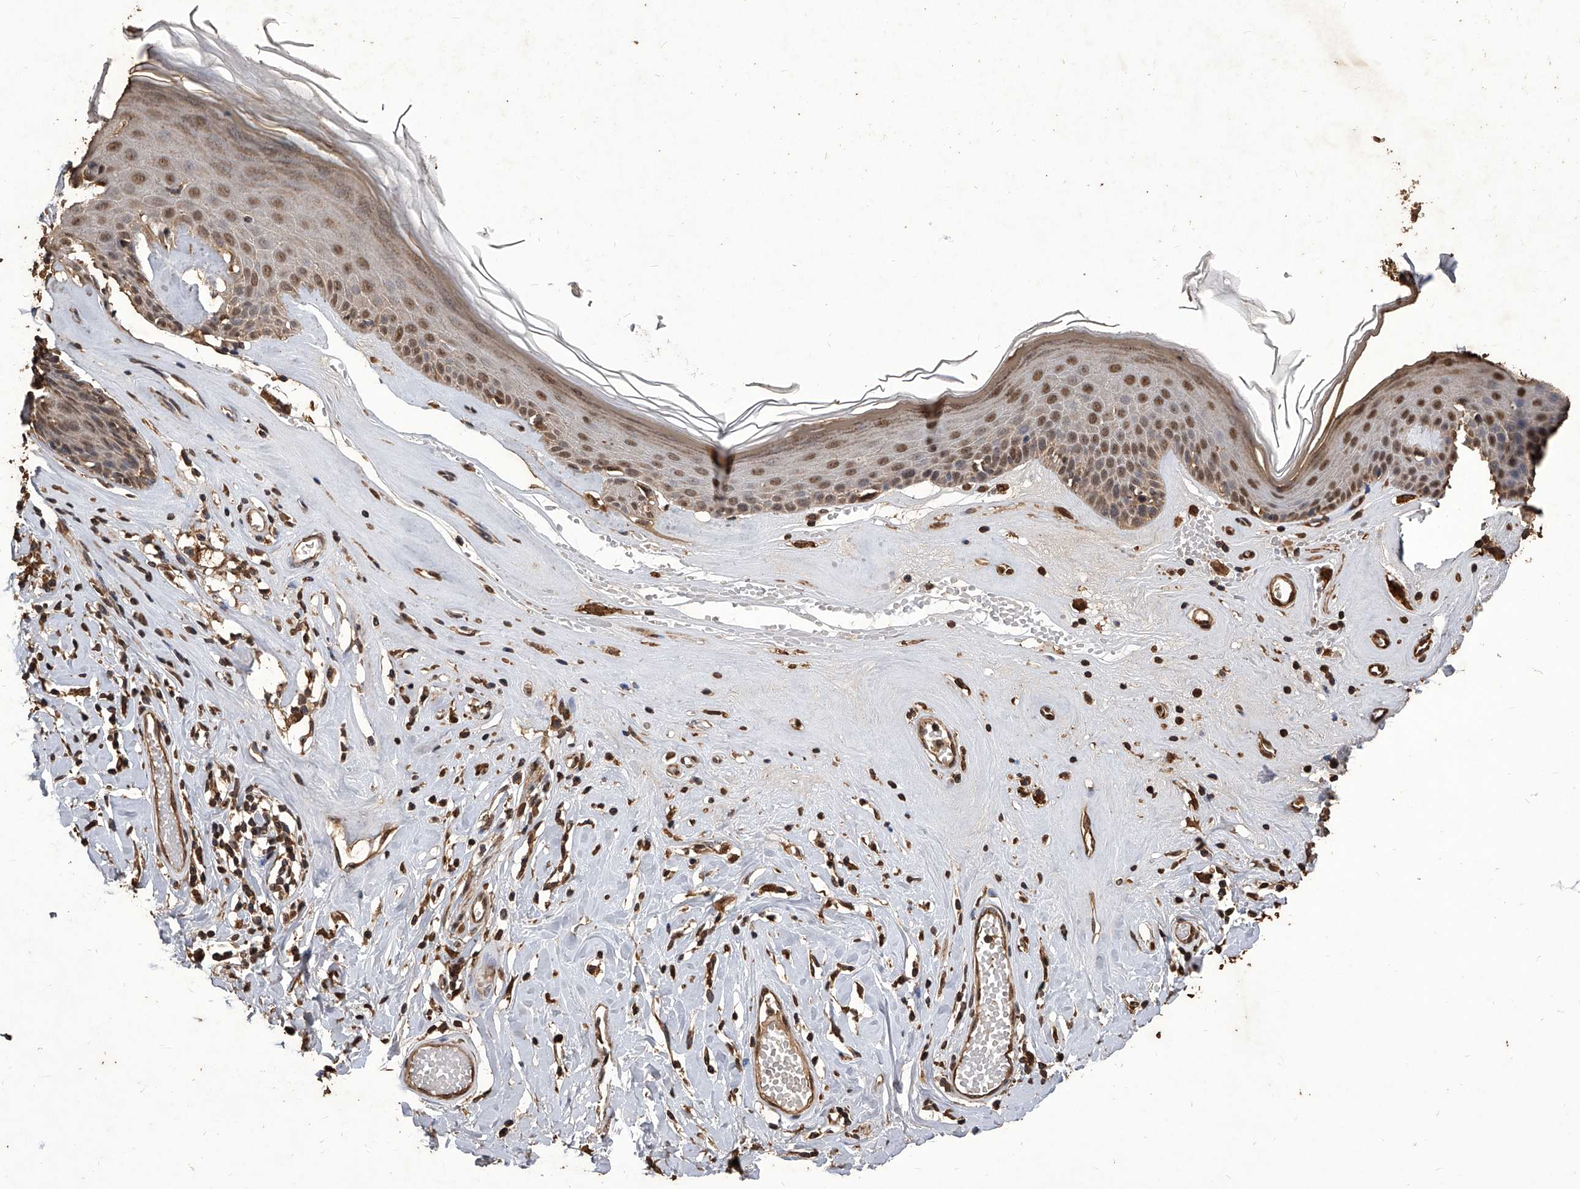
{"staining": {"intensity": "moderate", "quantity": ">75%", "location": "cytoplasmic/membranous,nuclear"}, "tissue": "skin", "cell_type": "Epidermal cells", "image_type": "normal", "snomed": [{"axis": "morphology", "description": "Normal tissue, NOS"}, {"axis": "morphology", "description": "Inflammation, NOS"}, {"axis": "topography", "description": "Vulva"}], "caption": "Benign skin displays moderate cytoplasmic/membranous,nuclear expression in about >75% of epidermal cells Using DAB (3,3'-diaminobenzidine) (brown) and hematoxylin (blue) stains, captured at high magnification using brightfield microscopy..", "gene": "FBXL4", "patient": {"sex": "female", "age": 84}}